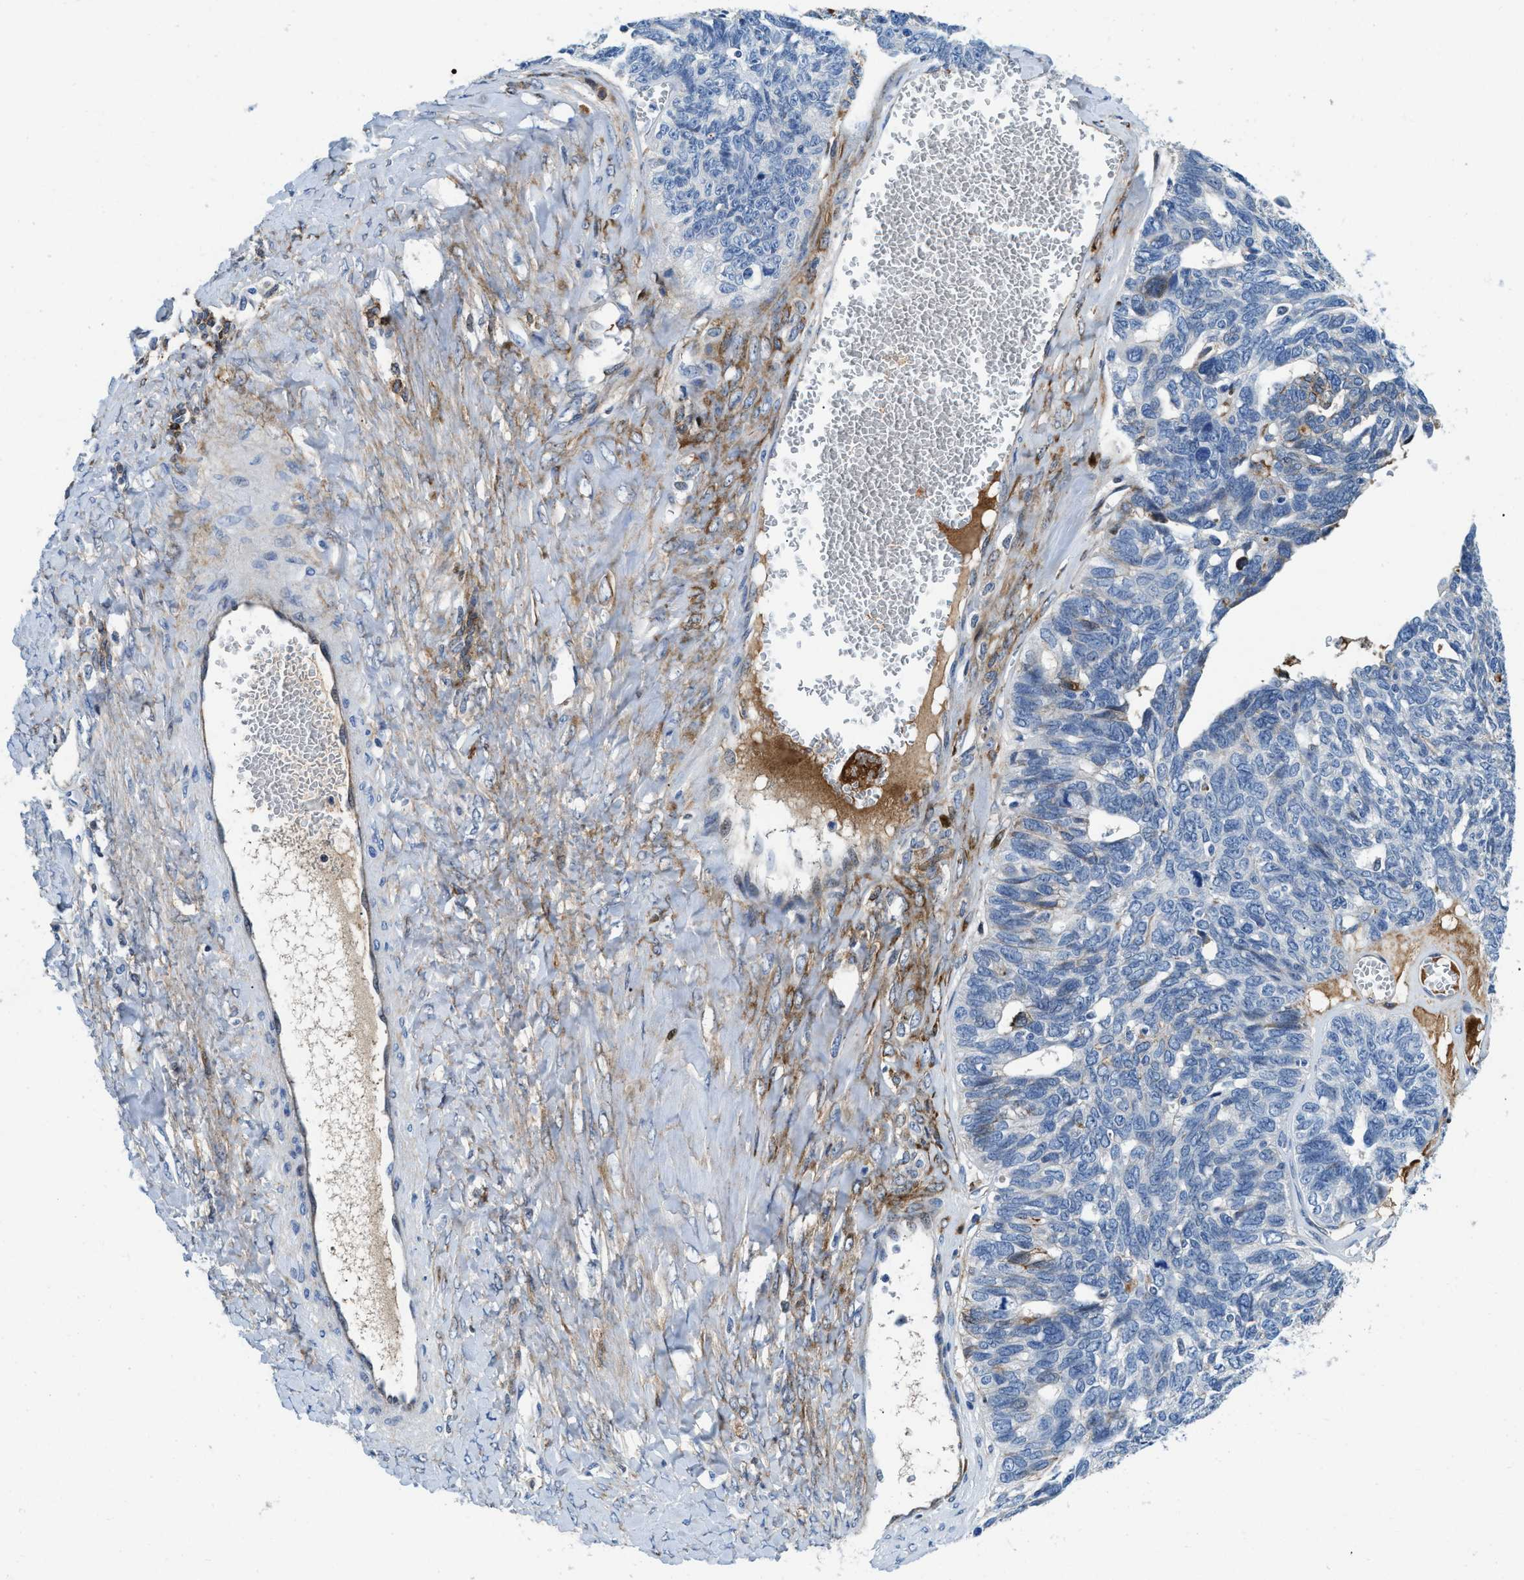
{"staining": {"intensity": "weak", "quantity": "<25%", "location": "cytoplasmic/membranous"}, "tissue": "ovarian cancer", "cell_type": "Tumor cells", "image_type": "cancer", "snomed": [{"axis": "morphology", "description": "Cystadenocarcinoma, serous, NOS"}, {"axis": "topography", "description": "Ovary"}], "caption": "Tumor cells show no significant positivity in serous cystadenocarcinoma (ovarian).", "gene": "CFB", "patient": {"sex": "female", "age": 79}}